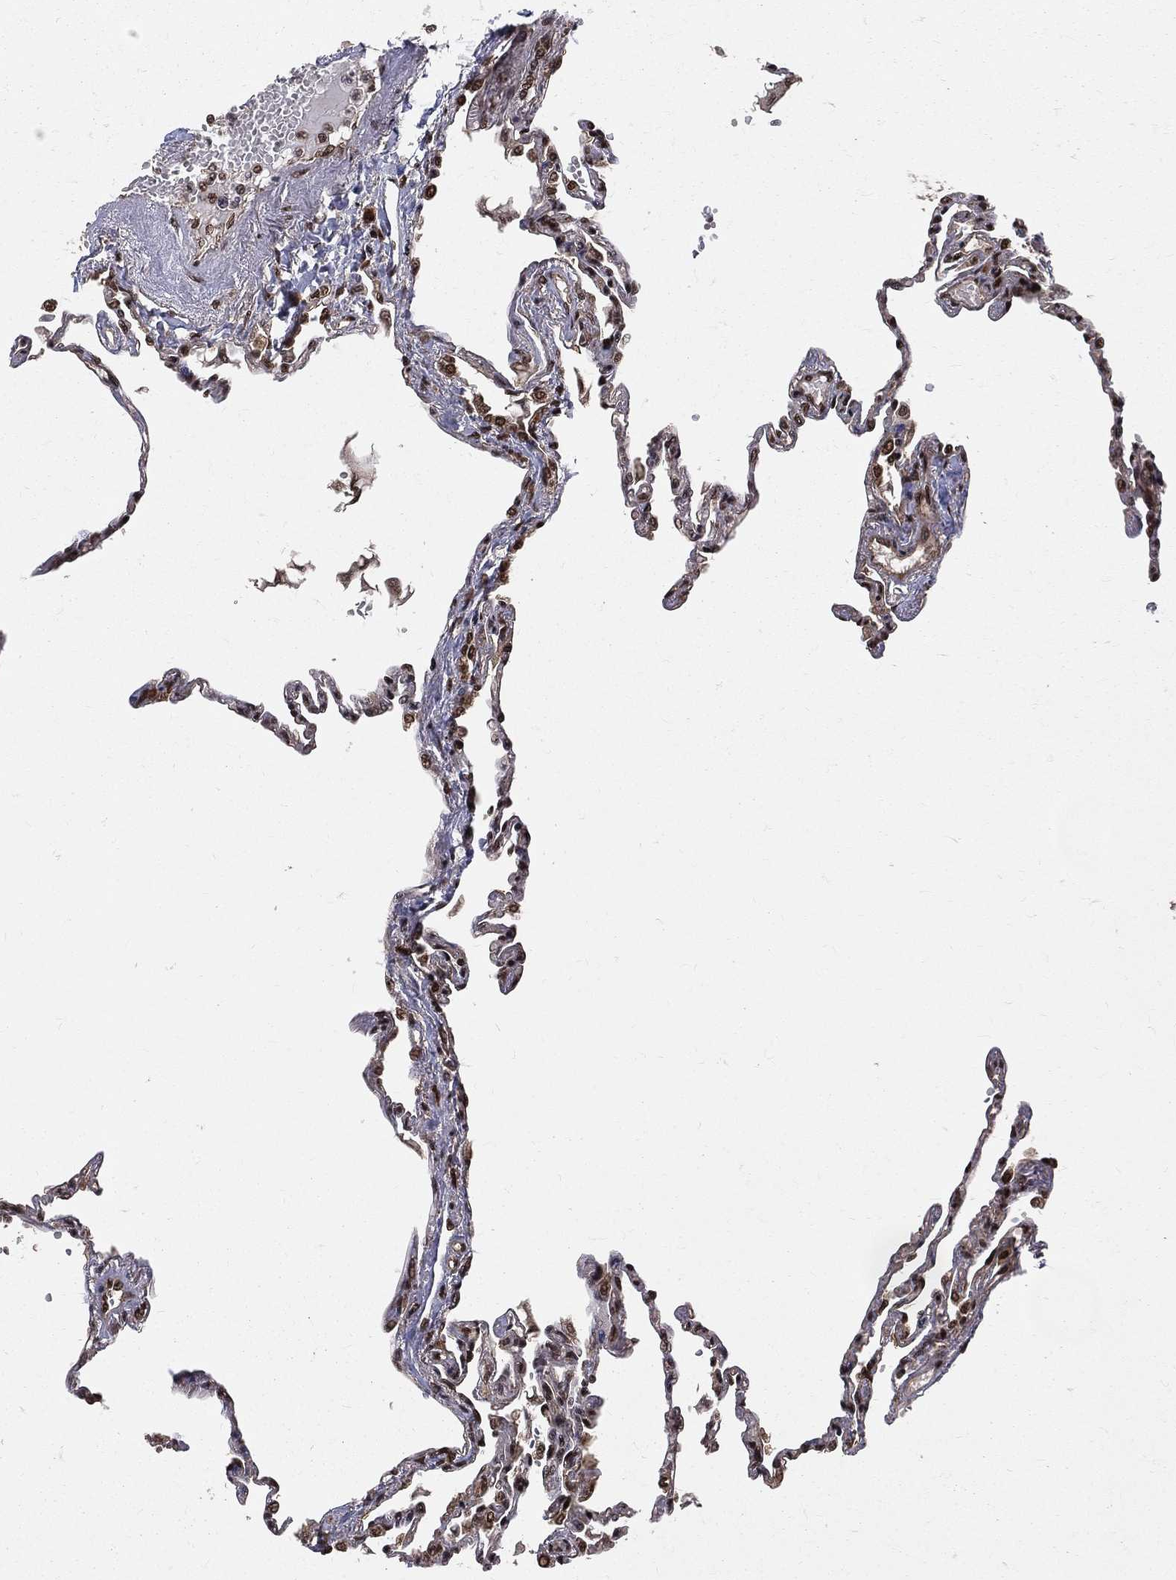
{"staining": {"intensity": "strong", "quantity": ">75%", "location": "nuclear"}, "tissue": "lung", "cell_type": "Alveolar cells", "image_type": "normal", "snomed": [{"axis": "morphology", "description": "Normal tissue, NOS"}, {"axis": "topography", "description": "Lung"}], "caption": "Lung stained with immunohistochemistry (IHC) reveals strong nuclear expression in about >75% of alveolar cells.", "gene": "COPS4", "patient": {"sex": "male", "age": 78}}